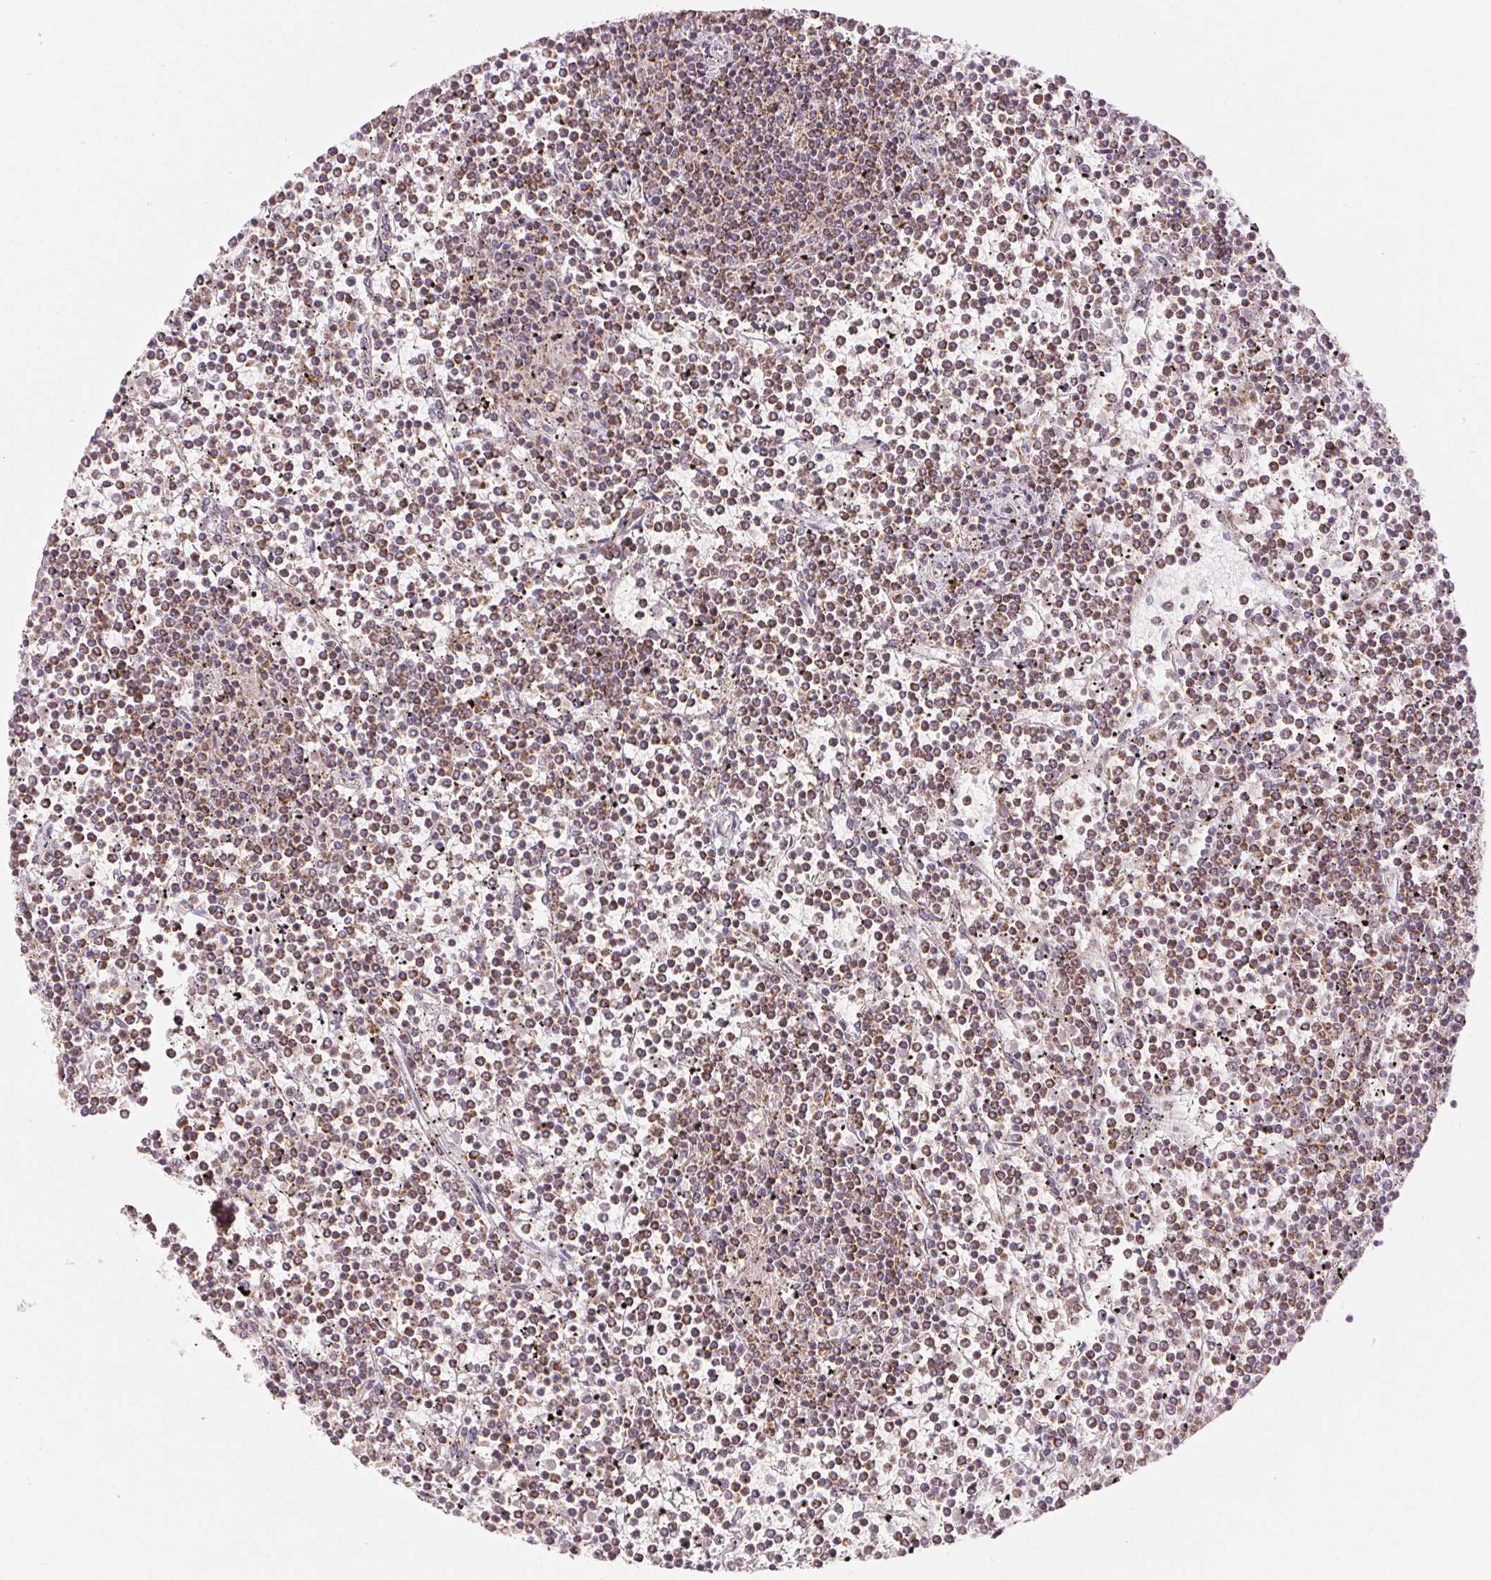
{"staining": {"intensity": "moderate", "quantity": ">75%", "location": "cytoplasmic/membranous"}, "tissue": "lymphoma", "cell_type": "Tumor cells", "image_type": "cancer", "snomed": [{"axis": "morphology", "description": "Malignant lymphoma, non-Hodgkin's type, Low grade"}, {"axis": "topography", "description": "Spleen"}], "caption": "Immunohistochemical staining of human lymphoma reveals moderate cytoplasmic/membranous protein staining in about >75% of tumor cells. (IHC, brightfield microscopy, high magnification).", "gene": "CLASP1", "patient": {"sex": "female", "age": 19}}